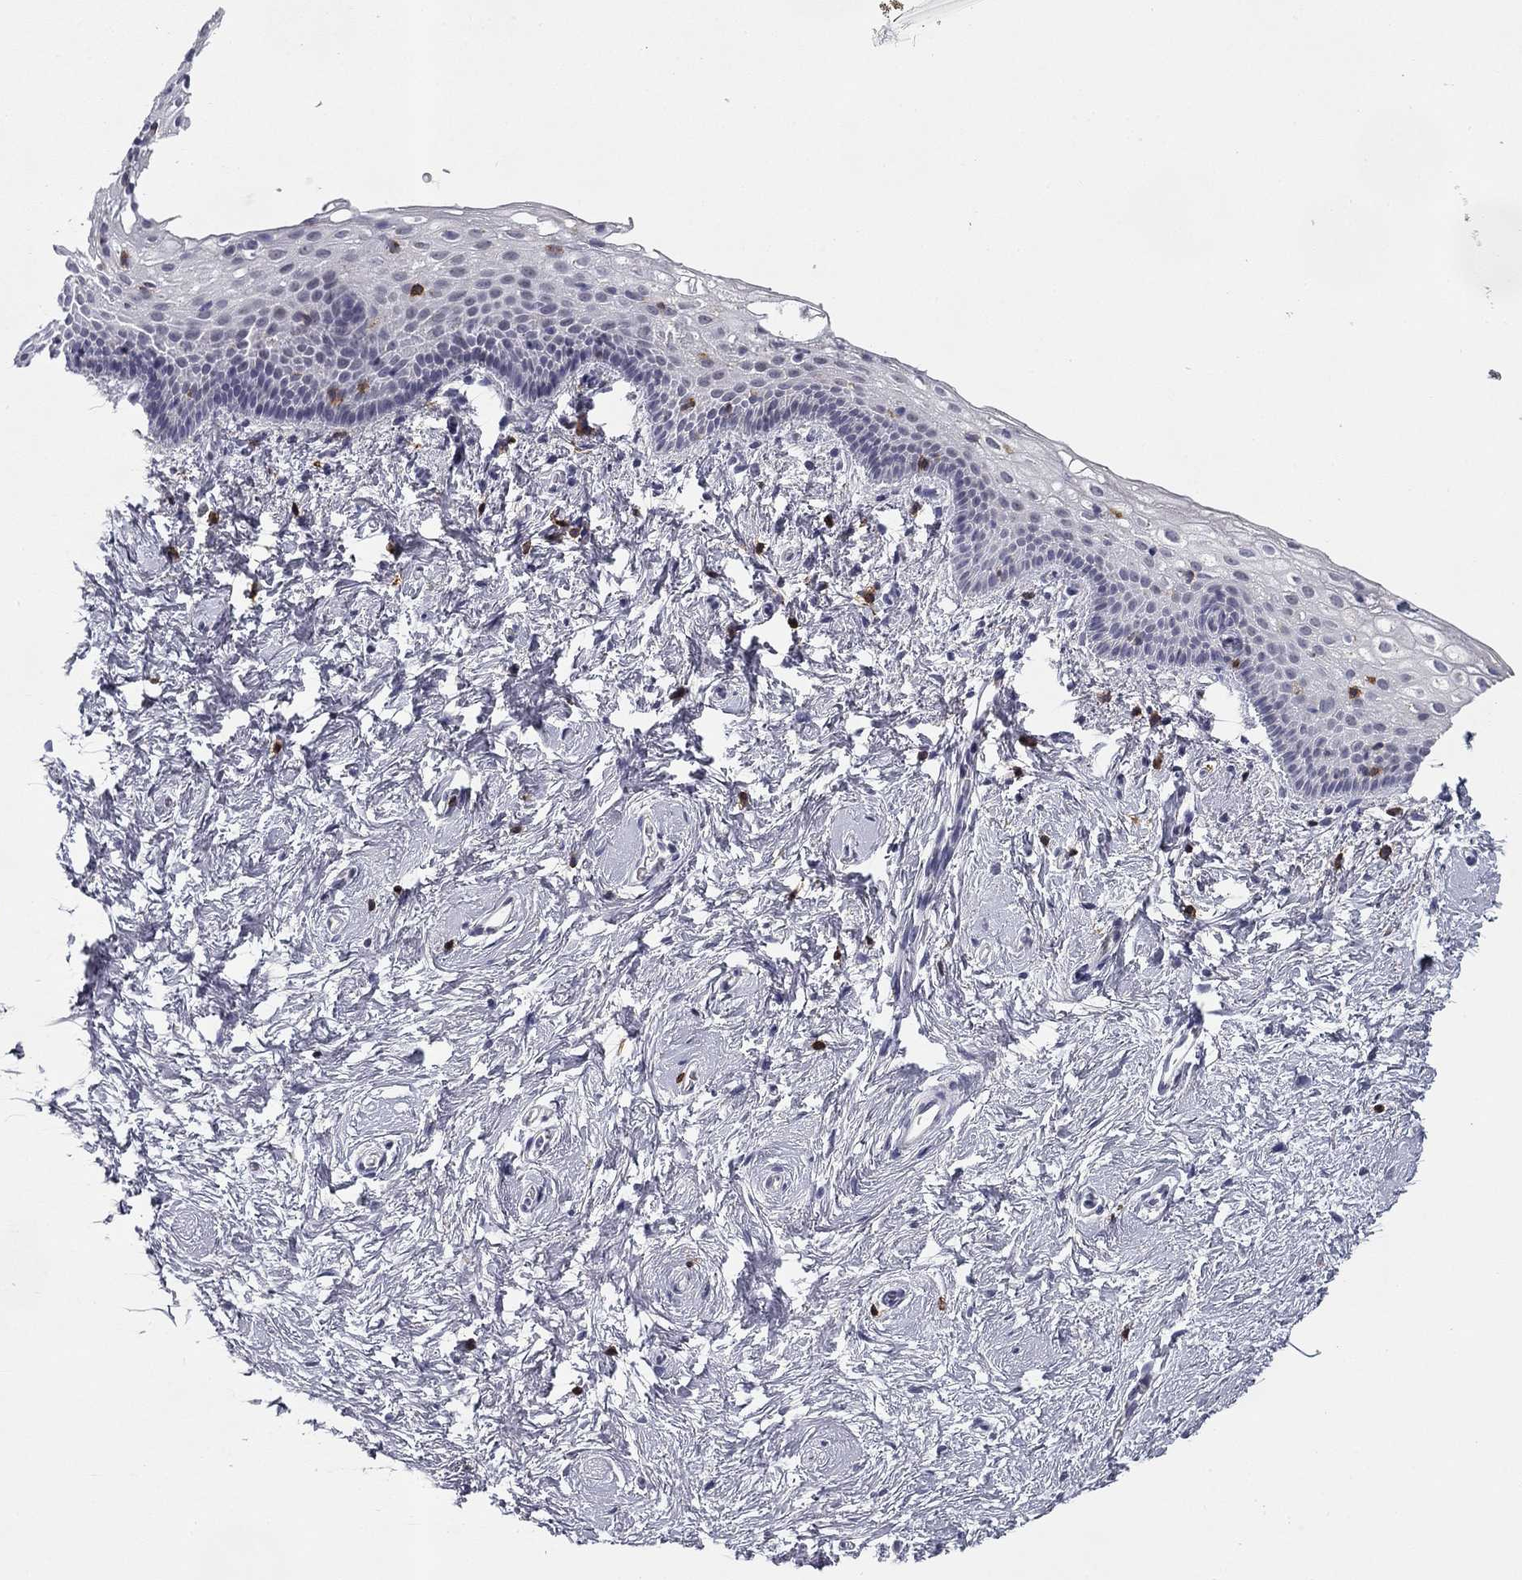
{"staining": {"intensity": "negative", "quantity": "none", "location": "none"}, "tissue": "vagina", "cell_type": "Squamous epithelial cells", "image_type": "normal", "snomed": [{"axis": "morphology", "description": "Normal tissue, NOS"}, {"axis": "topography", "description": "Vagina"}], "caption": "Immunohistochemistry of benign vagina displays no positivity in squamous epithelial cells. Nuclei are stained in blue.", "gene": "TRAT1", "patient": {"sex": "female", "age": 61}}